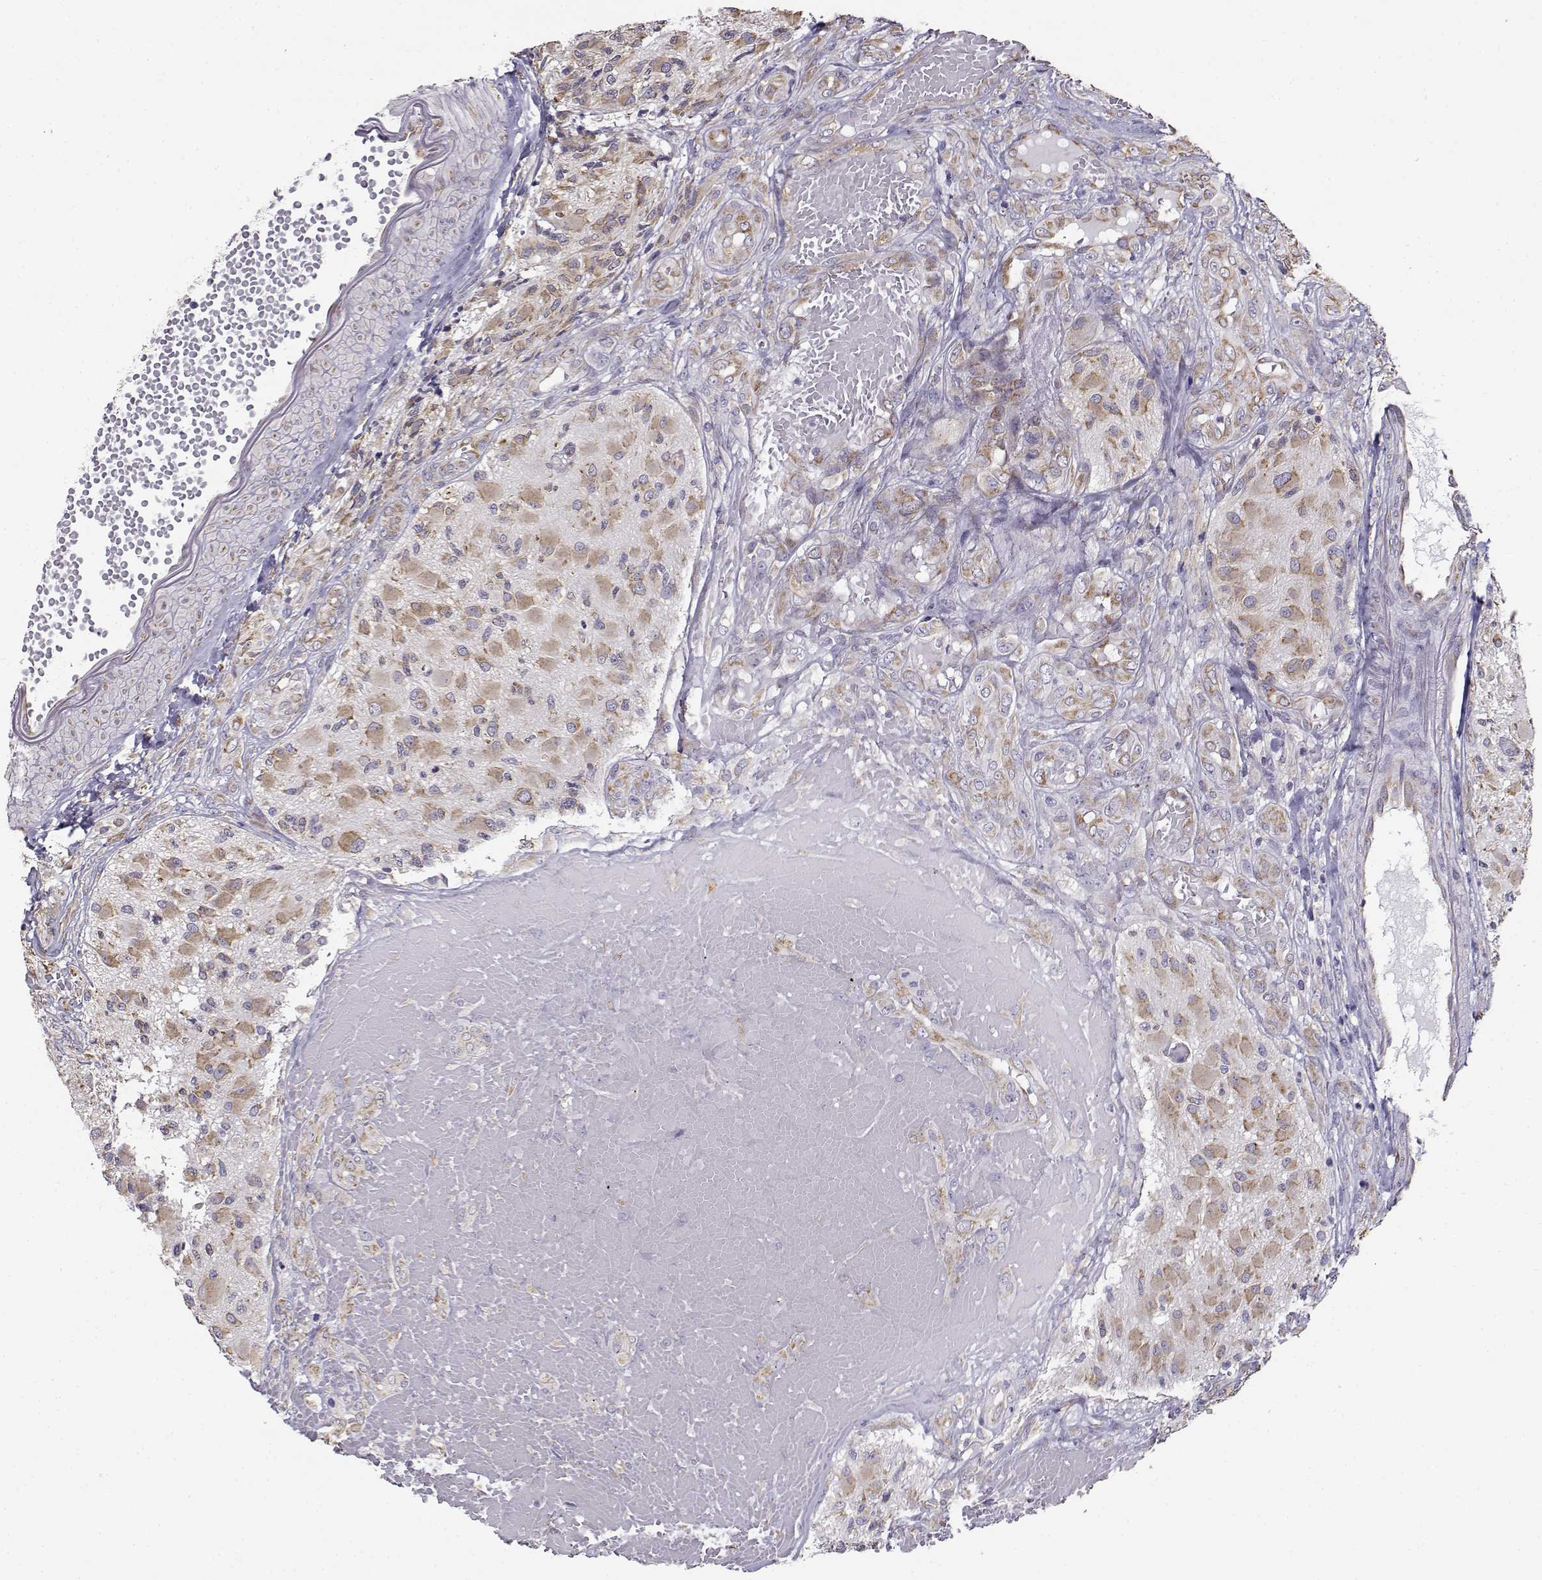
{"staining": {"intensity": "weak", "quantity": ">75%", "location": "cytoplasmic/membranous"}, "tissue": "glioma", "cell_type": "Tumor cells", "image_type": "cancer", "snomed": [{"axis": "morphology", "description": "Glioma, malignant, High grade"}, {"axis": "topography", "description": "Brain"}], "caption": "There is low levels of weak cytoplasmic/membranous expression in tumor cells of glioma, as demonstrated by immunohistochemical staining (brown color).", "gene": "BEND6", "patient": {"sex": "female", "age": 63}}